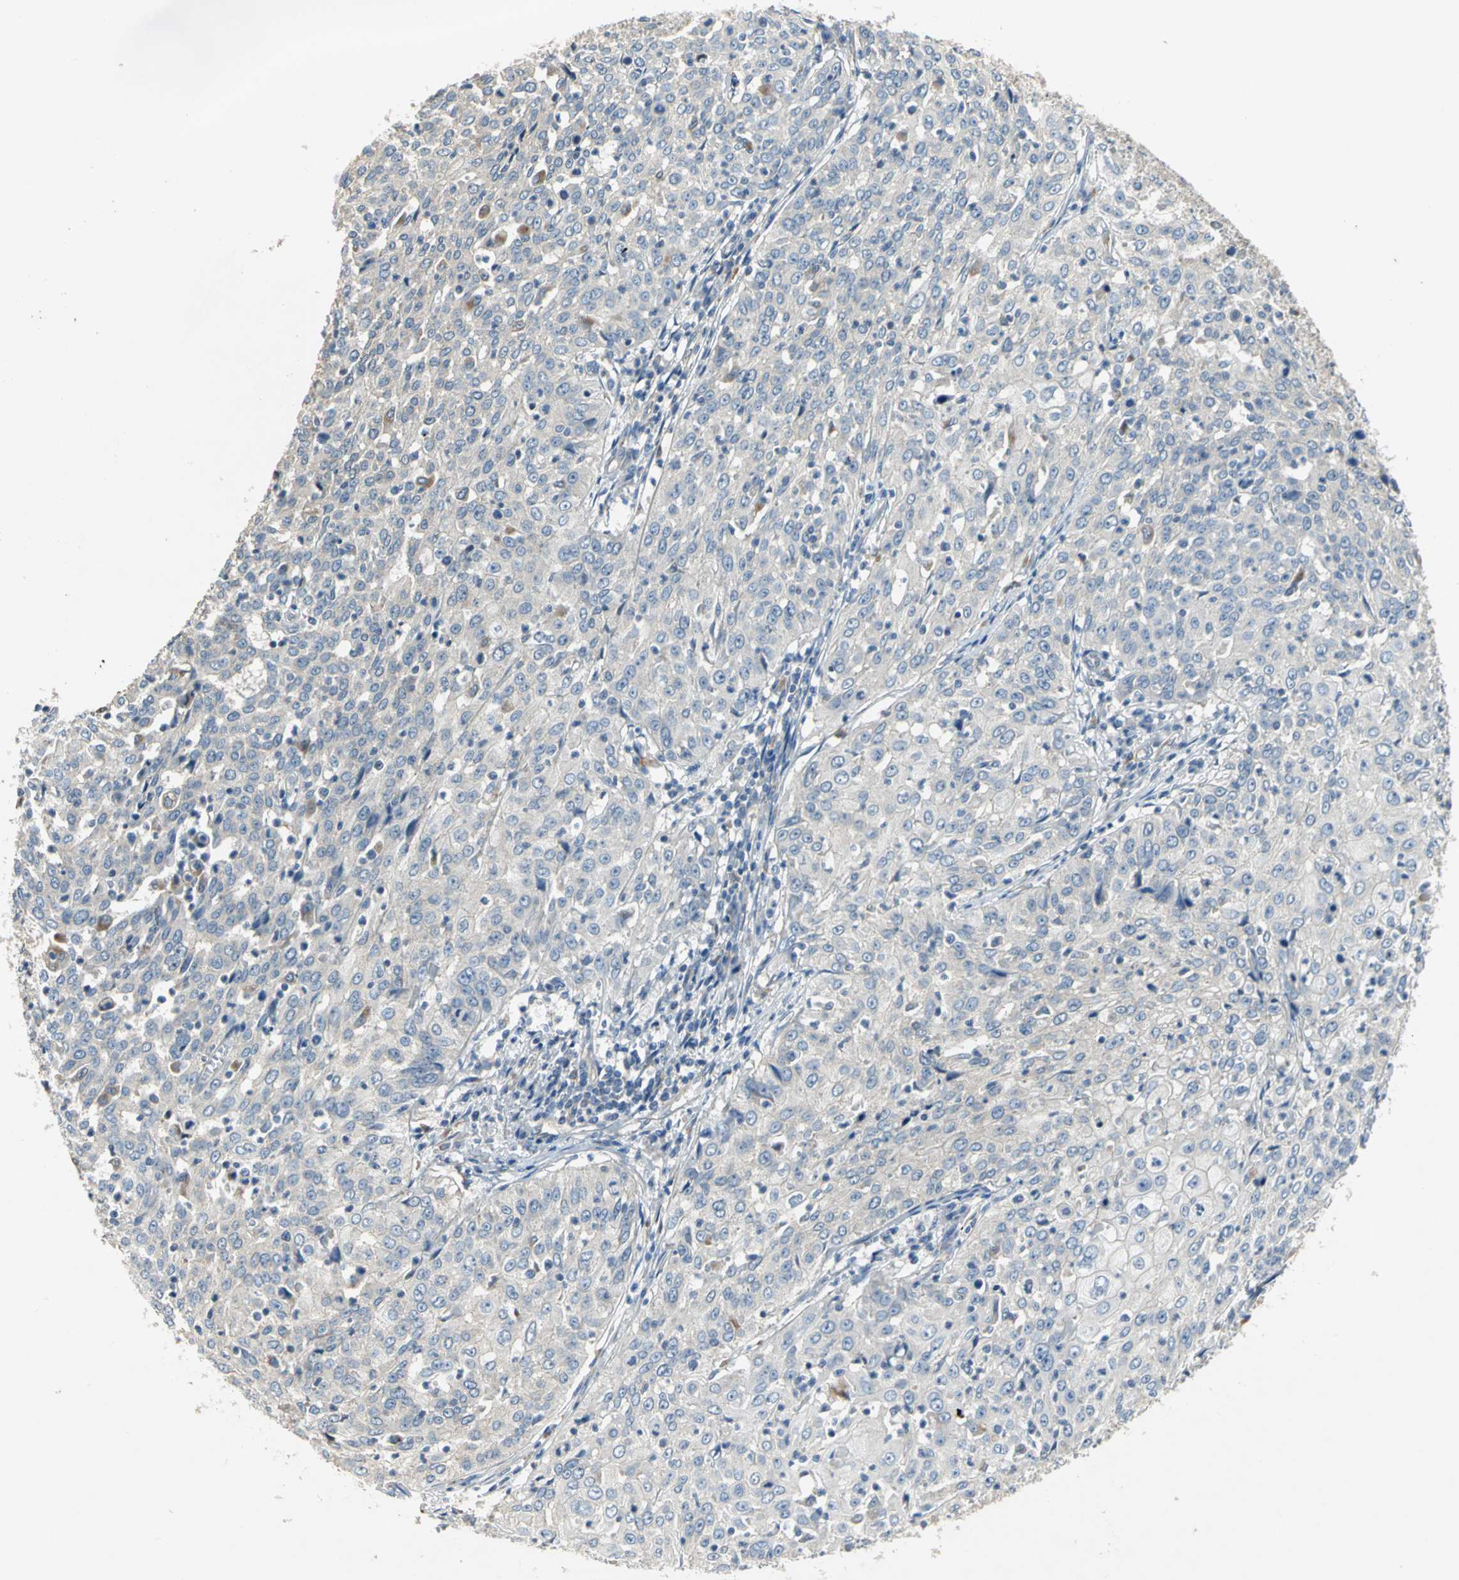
{"staining": {"intensity": "negative", "quantity": "none", "location": "none"}, "tissue": "cervical cancer", "cell_type": "Tumor cells", "image_type": "cancer", "snomed": [{"axis": "morphology", "description": "Squamous cell carcinoma, NOS"}, {"axis": "topography", "description": "Cervix"}], "caption": "Cervical squamous cell carcinoma was stained to show a protein in brown. There is no significant staining in tumor cells. The staining was performed using DAB (3,3'-diaminobenzidine) to visualize the protein expression in brown, while the nuclei were stained in blue with hematoxylin (Magnification: 20x).", "gene": "IL17RB", "patient": {"sex": "female", "age": 39}}